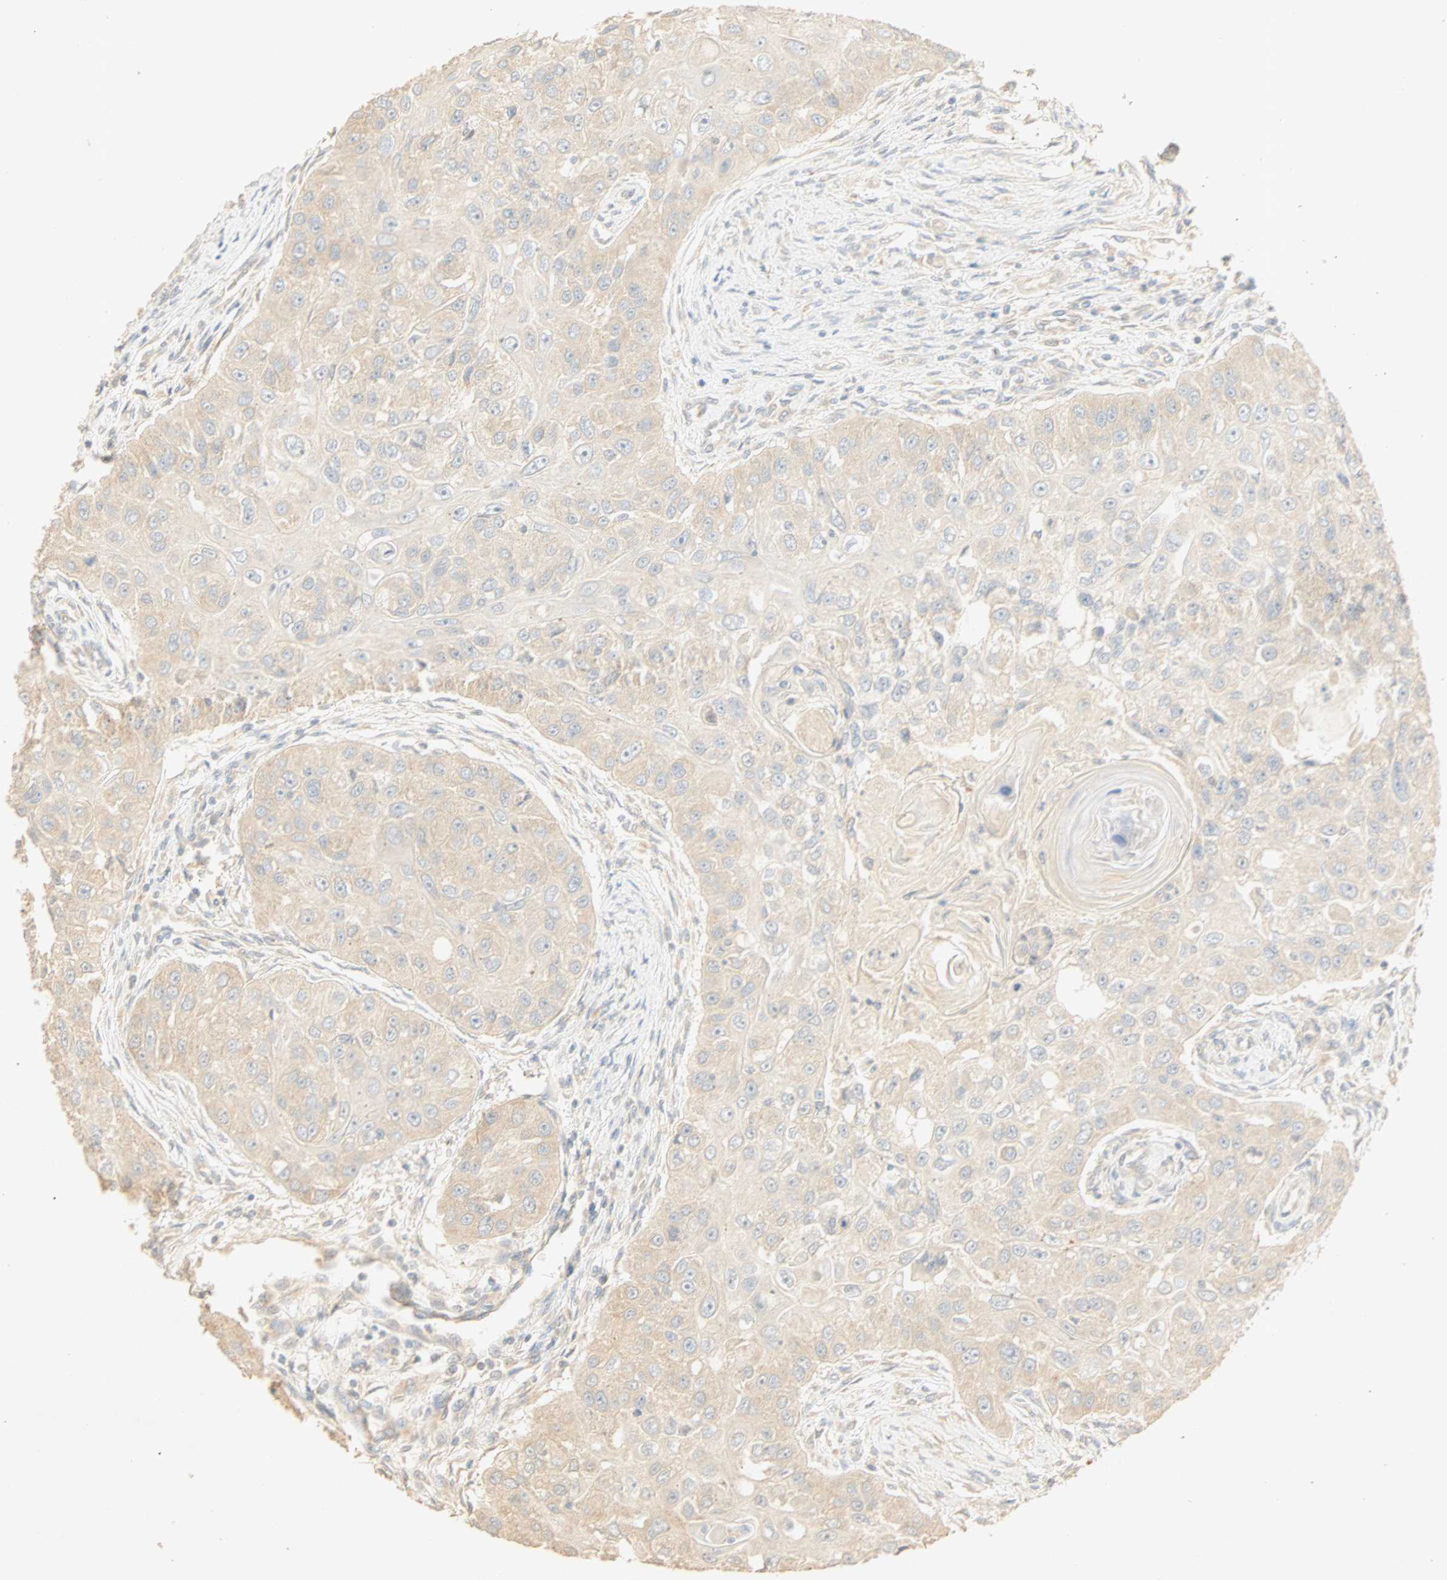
{"staining": {"intensity": "weak", "quantity": "25%-75%", "location": "cytoplasmic/membranous"}, "tissue": "head and neck cancer", "cell_type": "Tumor cells", "image_type": "cancer", "snomed": [{"axis": "morphology", "description": "Normal tissue, NOS"}, {"axis": "morphology", "description": "Squamous cell carcinoma, NOS"}, {"axis": "topography", "description": "Skeletal muscle"}, {"axis": "topography", "description": "Head-Neck"}], "caption": "The photomicrograph displays staining of squamous cell carcinoma (head and neck), revealing weak cytoplasmic/membranous protein positivity (brown color) within tumor cells.", "gene": "SELENBP1", "patient": {"sex": "male", "age": 51}}